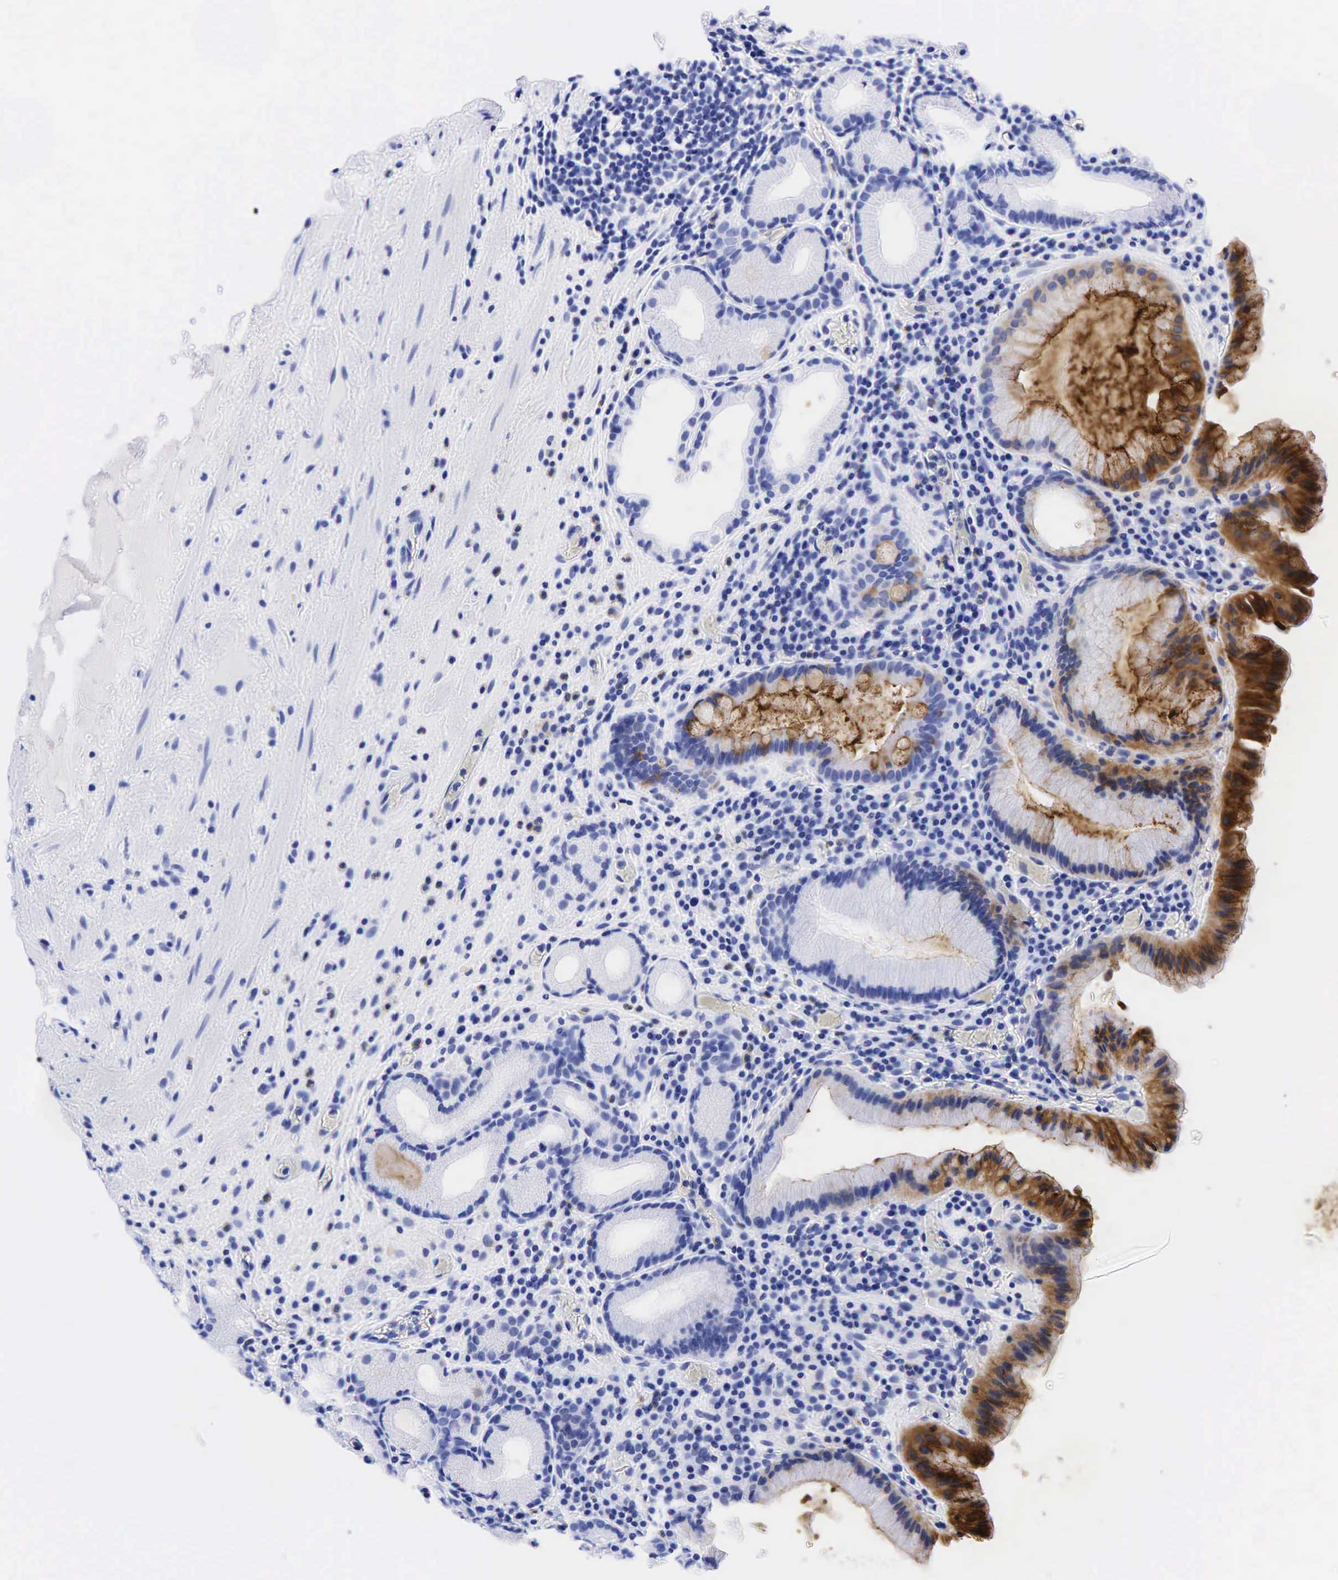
{"staining": {"intensity": "moderate", "quantity": "25%-75%", "location": "cytoplasmic/membranous"}, "tissue": "stomach", "cell_type": "Glandular cells", "image_type": "normal", "snomed": [{"axis": "morphology", "description": "Normal tissue, NOS"}, {"axis": "topography", "description": "Stomach, lower"}, {"axis": "topography", "description": "Duodenum"}], "caption": "High-magnification brightfield microscopy of normal stomach stained with DAB (brown) and counterstained with hematoxylin (blue). glandular cells exhibit moderate cytoplasmic/membranous expression is appreciated in approximately25%-75% of cells.", "gene": "CEACAM5", "patient": {"sex": "male", "age": 84}}